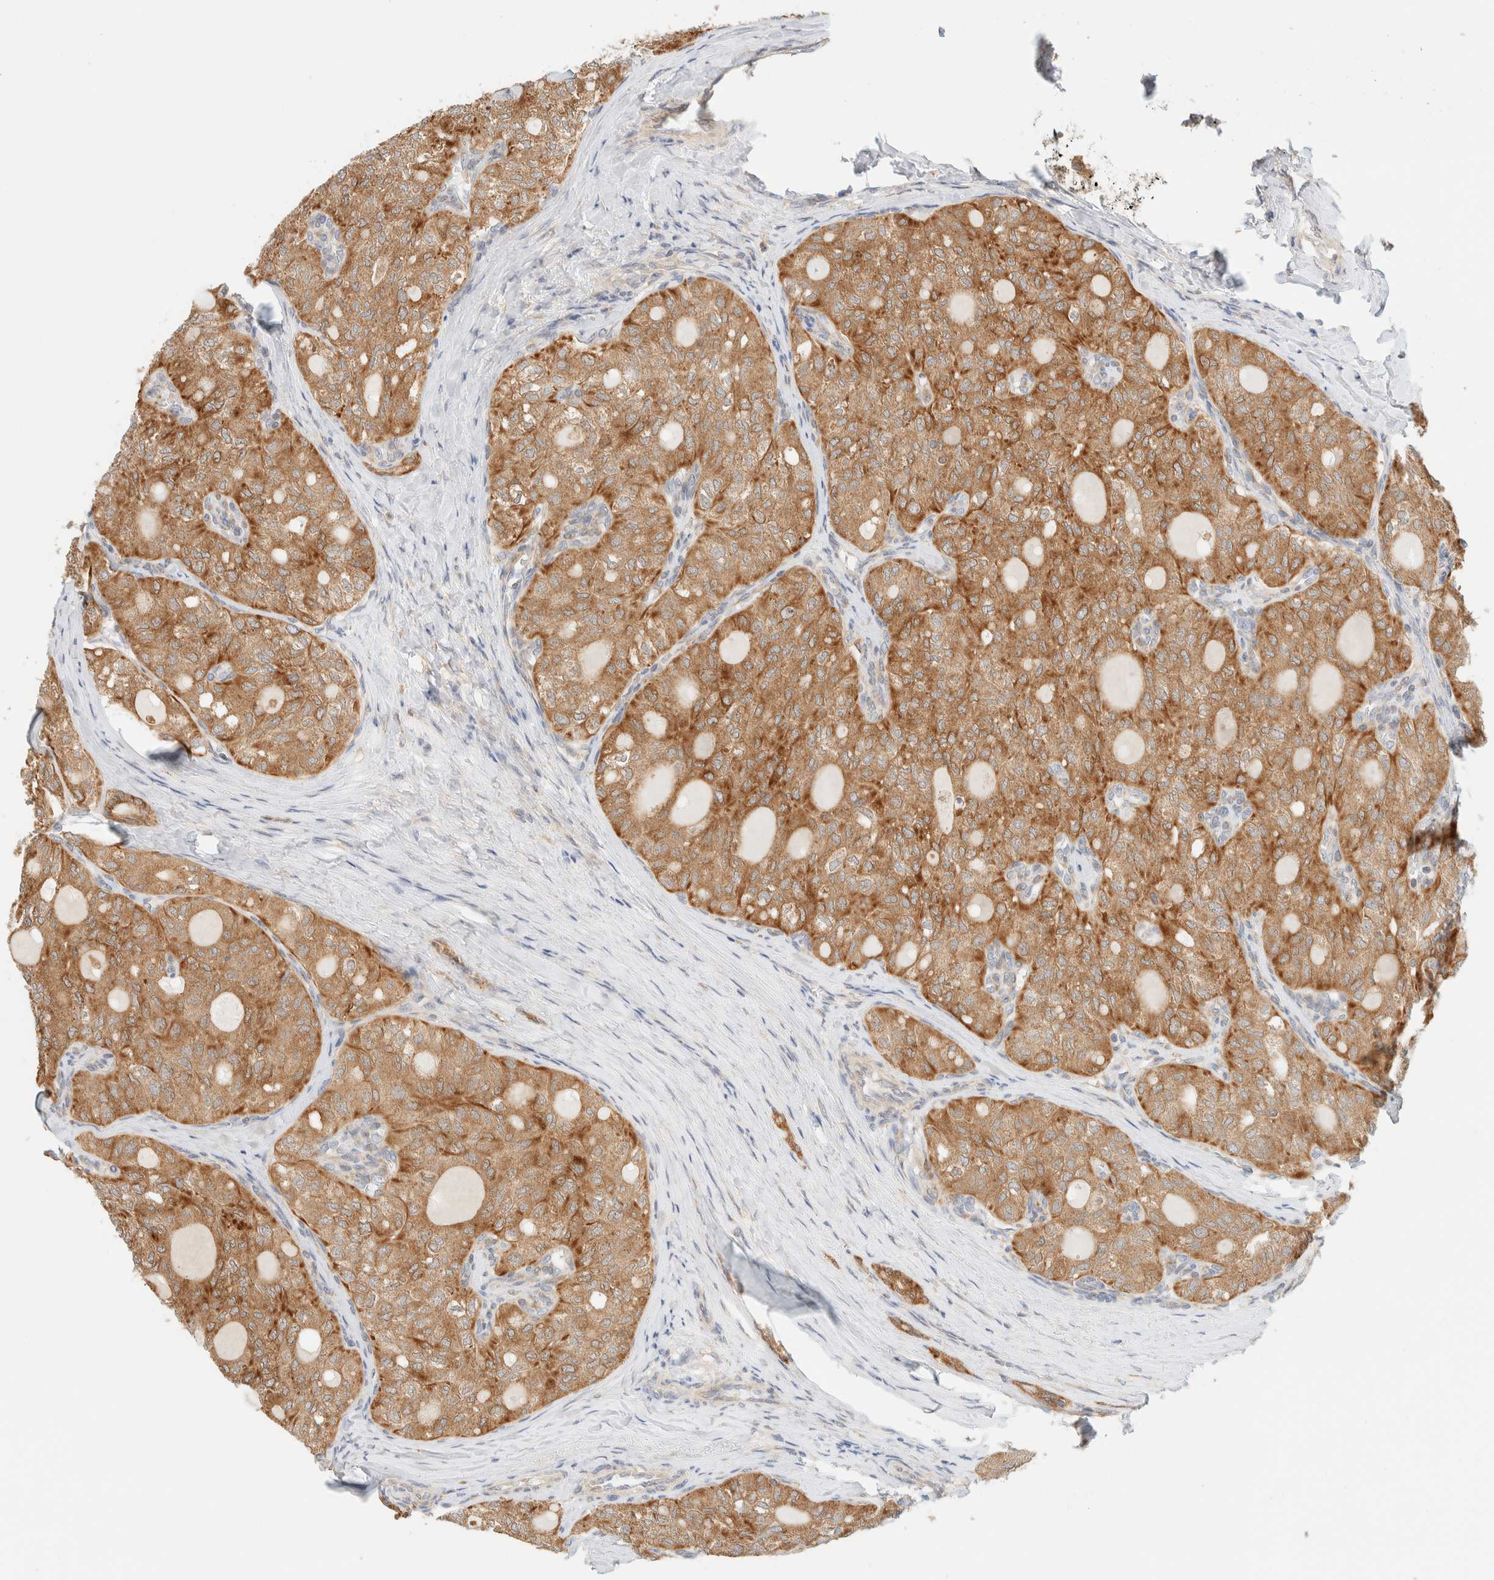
{"staining": {"intensity": "moderate", "quantity": ">75%", "location": "cytoplasmic/membranous"}, "tissue": "thyroid cancer", "cell_type": "Tumor cells", "image_type": "cancer", "snomed": [{"axis": "morphology", "description": "Follicular adenoma carcinoma, NOS"}, {"axis": "topography", "description": "Thyroid gland"}], "caption": "The micrograph reveals staining of thyroid follicular adenoma carcinoma, revealing moderate cytoplasmic/membranous protein staining (brown color) within tumor cells.", "gene": "NT5C", "patient": {"sex": "male", "age": 75}}